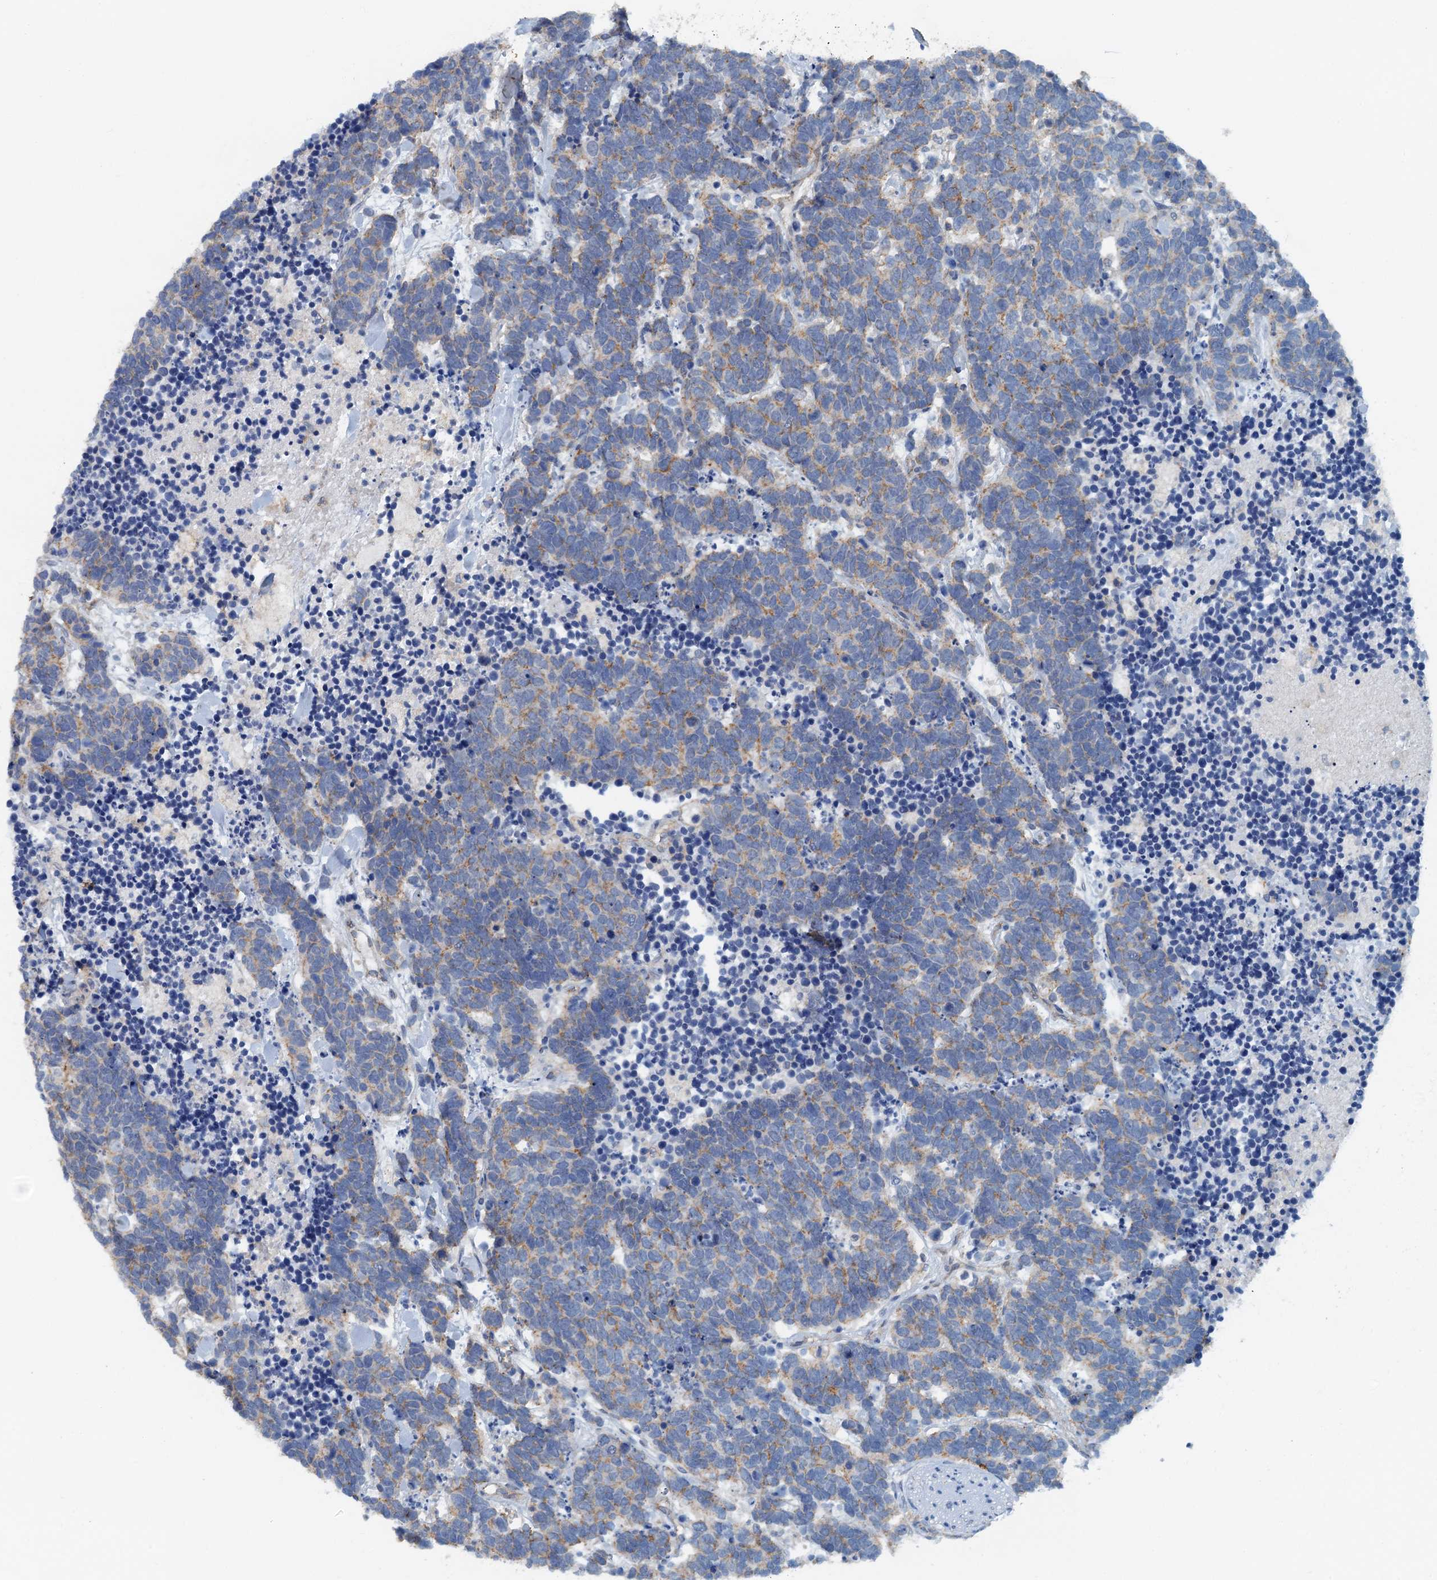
{"staining": {"intensity": "weak", "quantity": "<25%", "location": "cytoplasmic/membranous"}, "tissue": "carcinoid", "cell_type": "Tumor cells", "image_type": "cancer", "snomed": [{"axis": "morphology", "description": "Carcinoma, NOS"}, {"axis": "morphology", "description": "Carcinoid, malignant, NOS"}, {"axis": "topography", "description": "Prostate"}], "caption": "Tumor cells show no significant protein staining in carcinoma. The staining was performed using DAB (3,3'-diaminobenzidine) to visualize the protein expression in brown, while the nuclei were stained in blue with hematoxylin (Magnification: 20x).", "gene": "THAP10", "patient": {"sex": "male", "age": 57}}